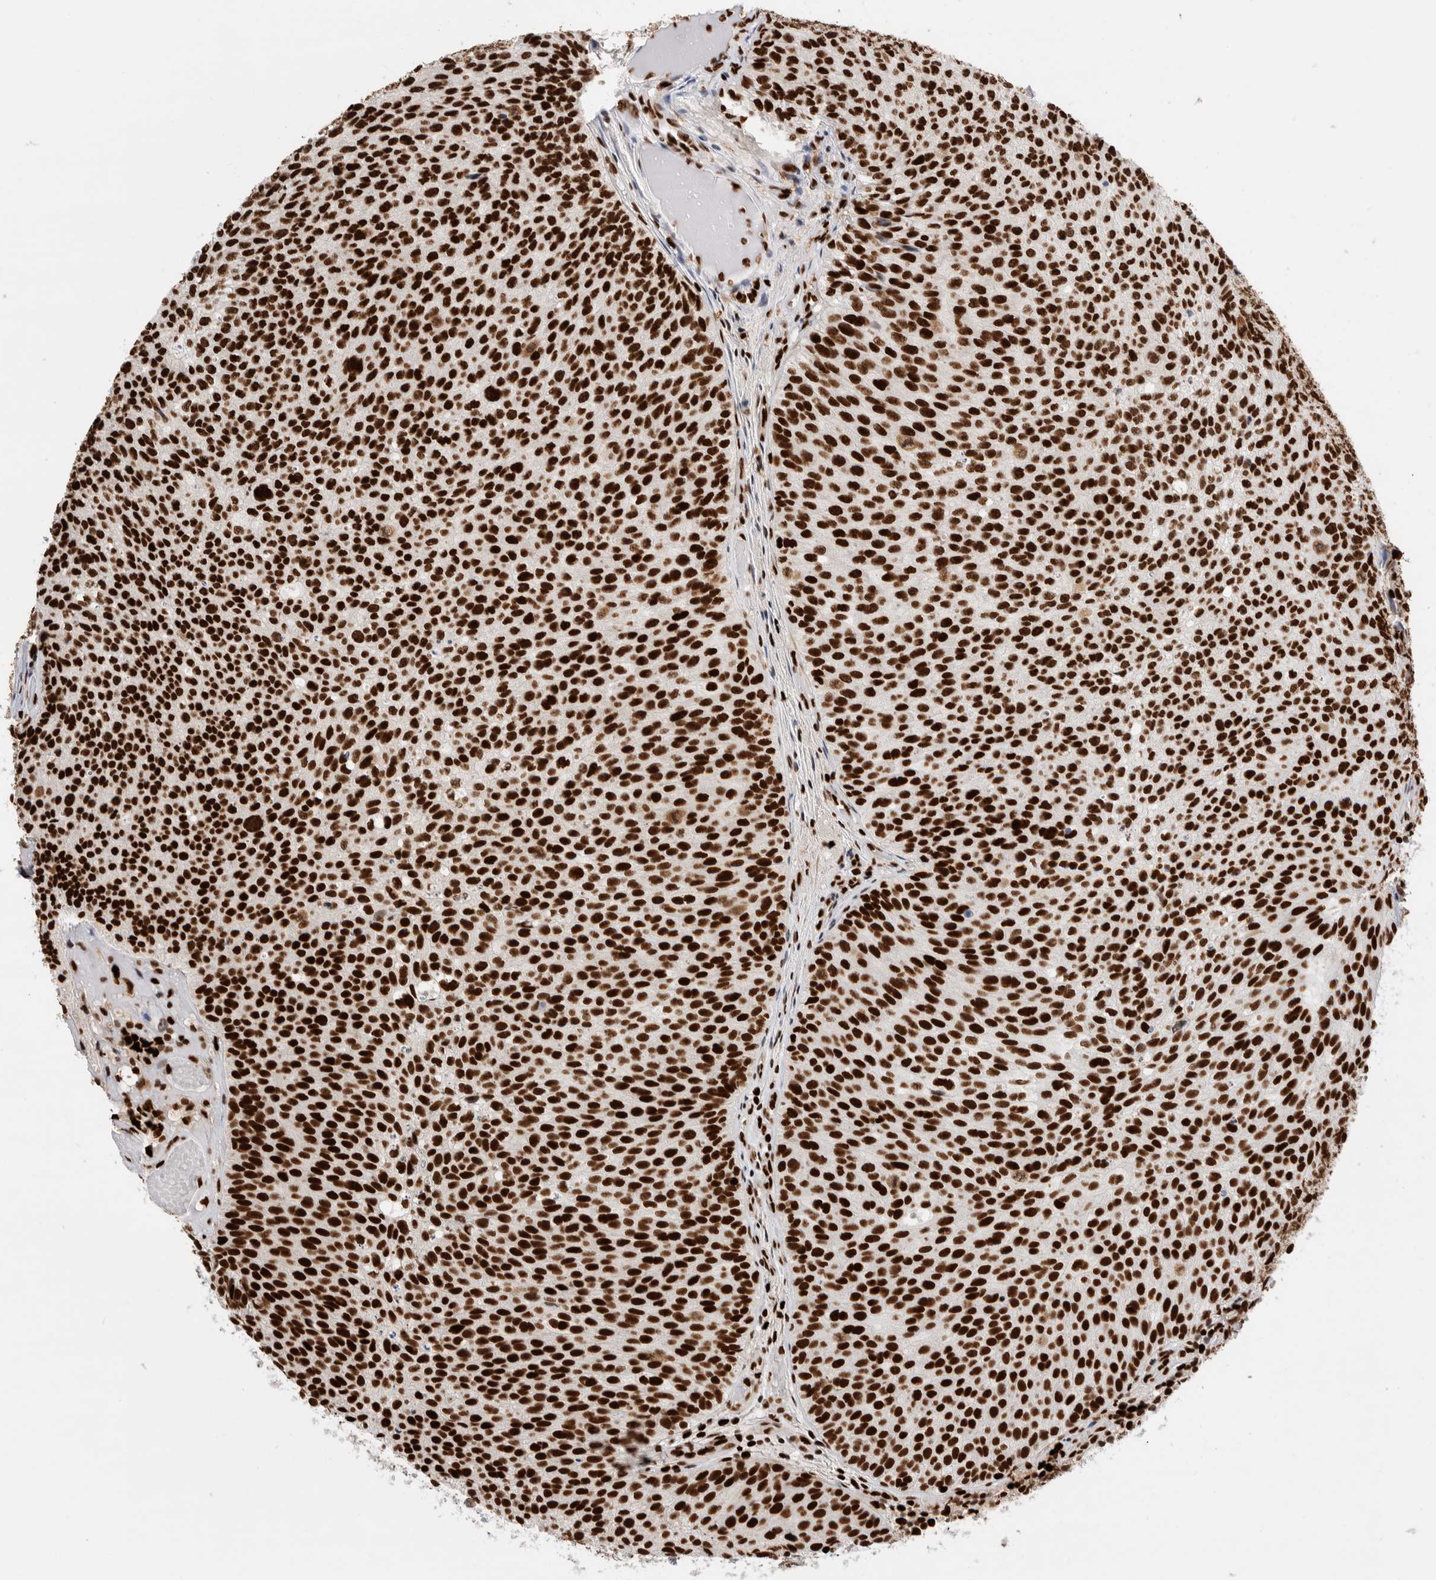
{"staining": {"intensity": "strong", "quantity": ">75%", "location": "nuclear"}, "tissue": "urothelial cancer", "cell_type": "Tumor cells", "image_type": "cancer", "snomed": [{"axis": "morphology", "description": "Urothelial carcinoma, Low grade"}, {"axis": "topography", "description": "Urinary bladder"}], "caption": "Protein expression analysis of human low-grade urothelial carcinoma reveals strong nuclear positivity in about >75% of tumor cells. (DAB IHC with brightfield microscopy, high magnification).", "gene": "RNASEK-C17orf49", "patient": {"sex": "male", "age": 86}}